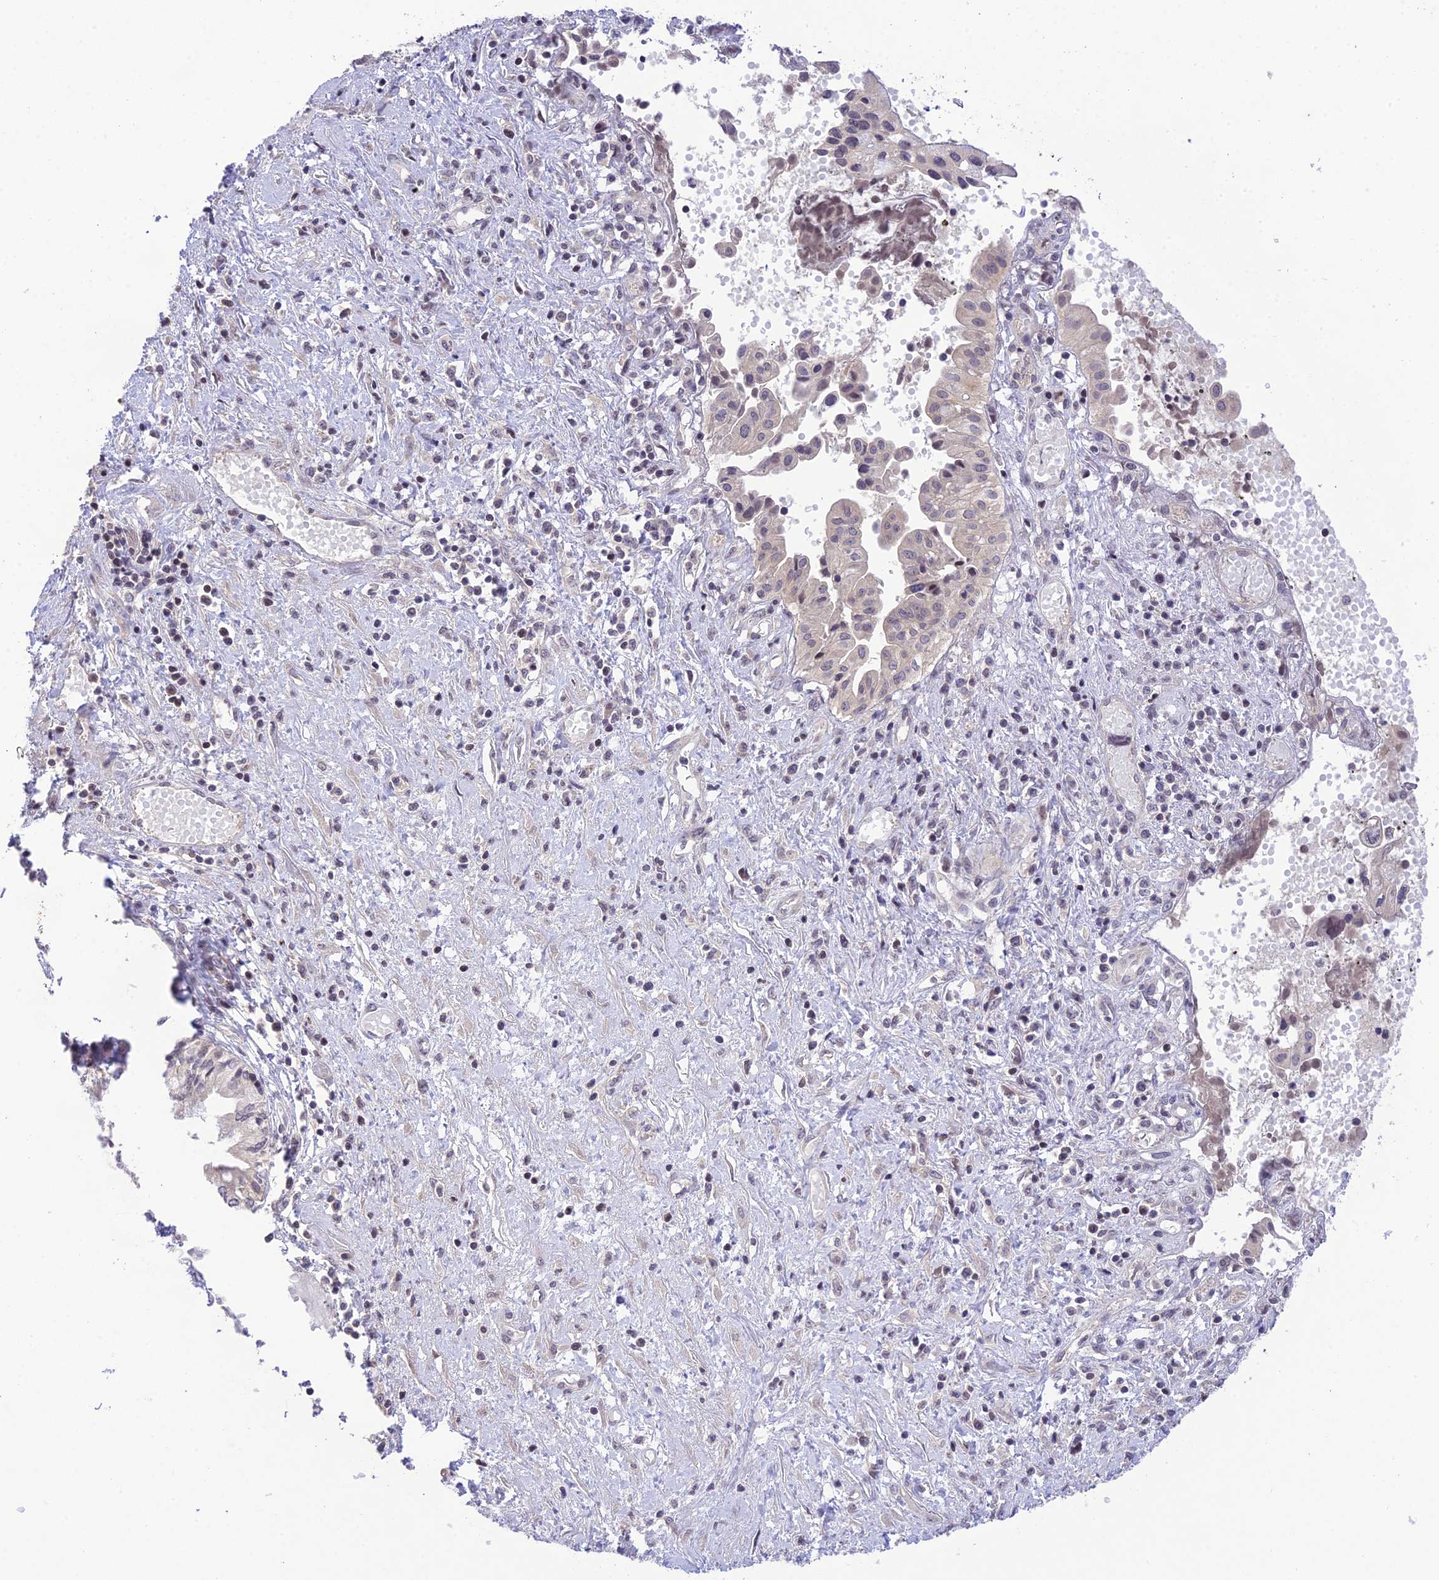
{"staining": {"intensity": "negative", "quantity": "none", "location": "none"}, "tissue": "pancreatic cancer", "cell_type": "Tumor cells", "image_type": "cancer", "snomed": [{"axis": "morphology", "description": "Adenocarcinoma, NOS"}, {"axis": "topography", "description": "Pancreas"}], "caption": "Immunohistochemistry (IHC) micrograph of neoplastic tissue: human adenocarcinoma (pancreatic) stained with DAB (3,3'-diaminobenzidine) reveals no significant protein staining in tumor cells.", "gene": "TEKT1", "patient": {"sex": "female", "age": 50}}